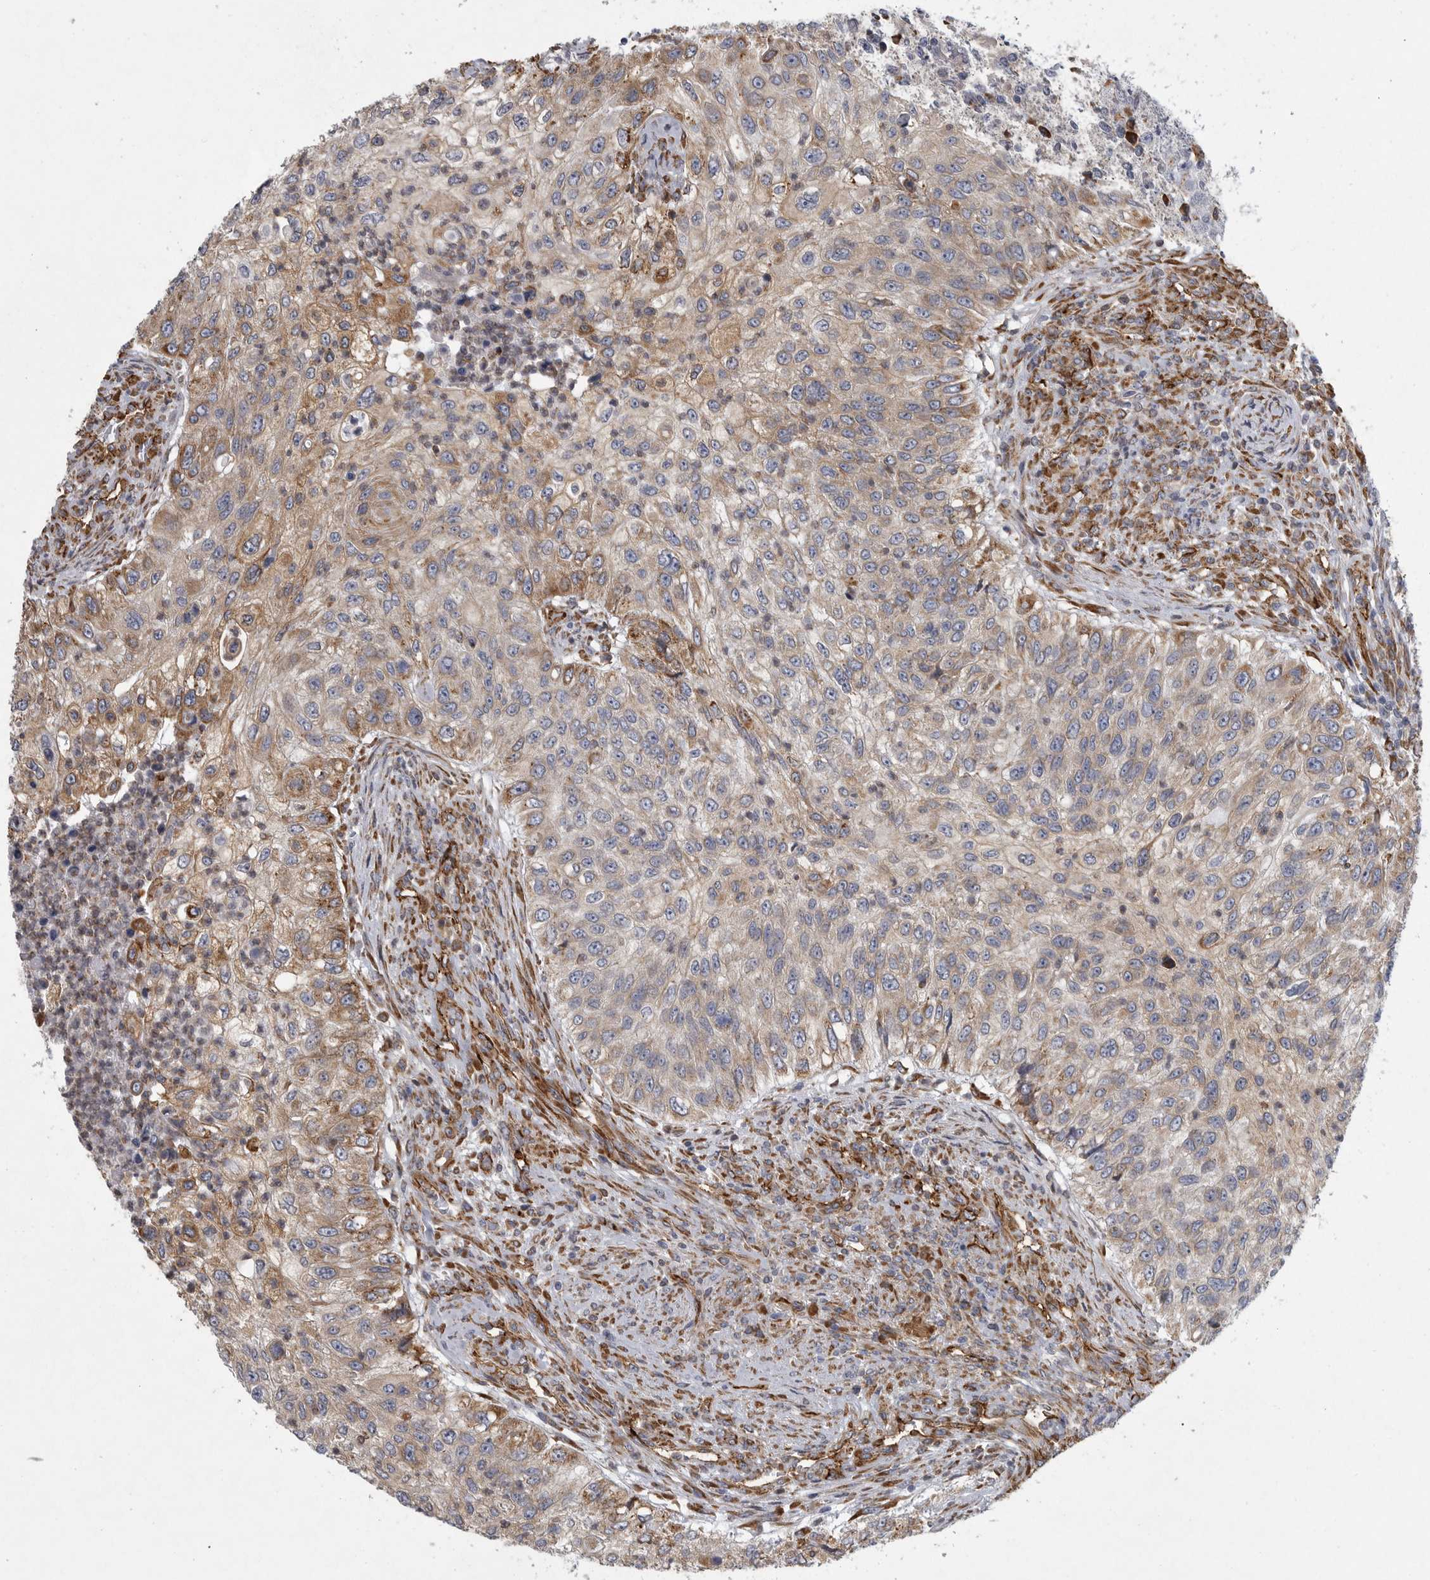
{"staining": {"intensity": "moderate", "quantity": ">75%", "location": "cytoplasmic/membranous"}, "tissue": "urothelial cancer", "cell_type": "Tumor cells", "image_type": "cancer", "snomed": [{"axis": "morphology", "description": "Urothelial carcinoma, High grade"}, {"axis": "topography", "description": "Urinary bladder"}], "caption": "Urothelial cancer was stained to show a protein in brown. There is medium levels of moderate cytoplasmic/membranous staining in about >75% of tumor cells. Using DAB (brown) and hematoxylin (blue) stains, captured at high magnification using brightfield microscopy.", "gene": "MINPP1", "patient": {"sex": "female", "age": 60}}